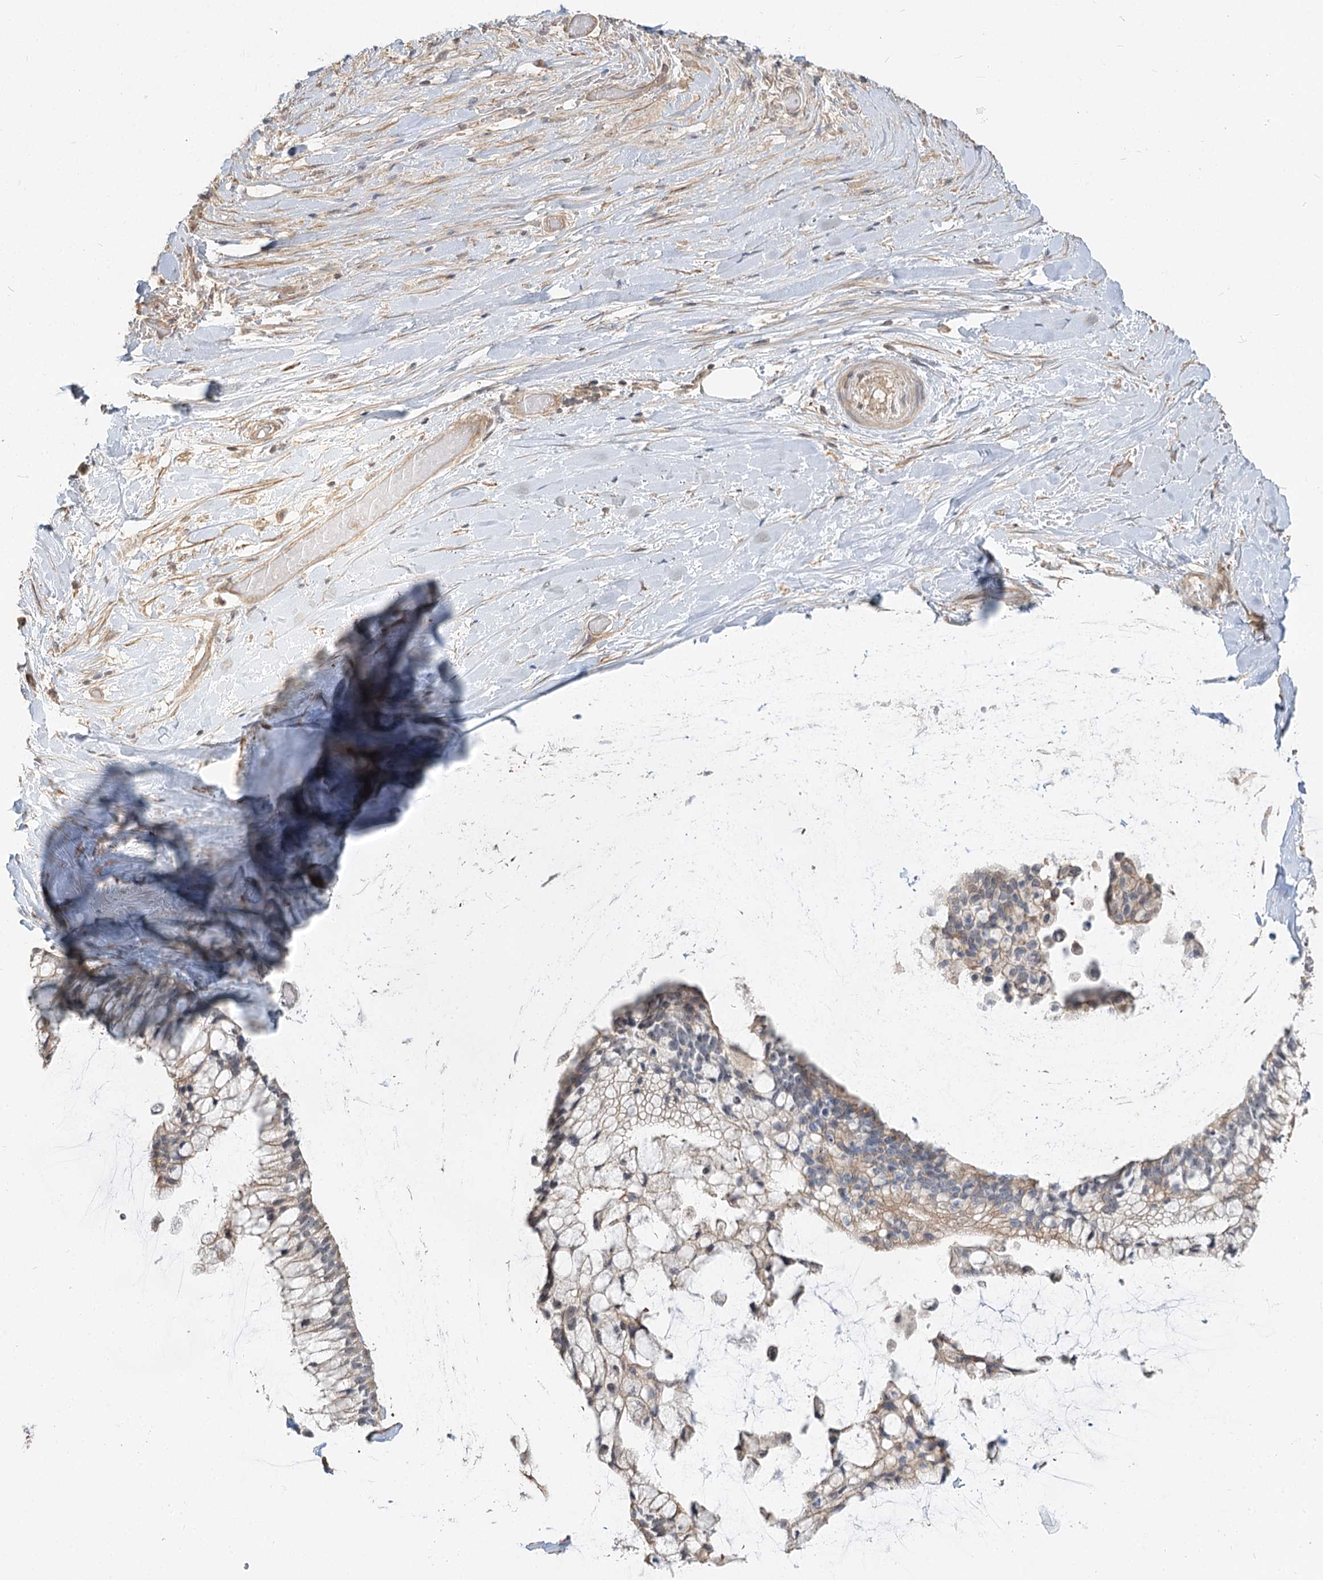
{"staining": {"intensity": "weak", "quantity": "25%-75%", "location": "cytoplasmic/membranous"}, "tissue": "ovarian cancer", "cell_type": "Tumor cells", "image_type": "cancer", "snomed": [{"axis": "morphology", "description": "Cystadenocarcinoma, mucinous, NOS"}, {"axis": "topography", "description": "Ovary"}], "caption": "This image demonstrates immunohistochemistry staining of human mucinous cystadenocarcinoma (ovarian), with low weak cytoplasmic/membranous positivity in approximately 25%-75% of tumor cells.", "gene": "GUCY2C", "patient": {"sex": "female", "age": 39}}